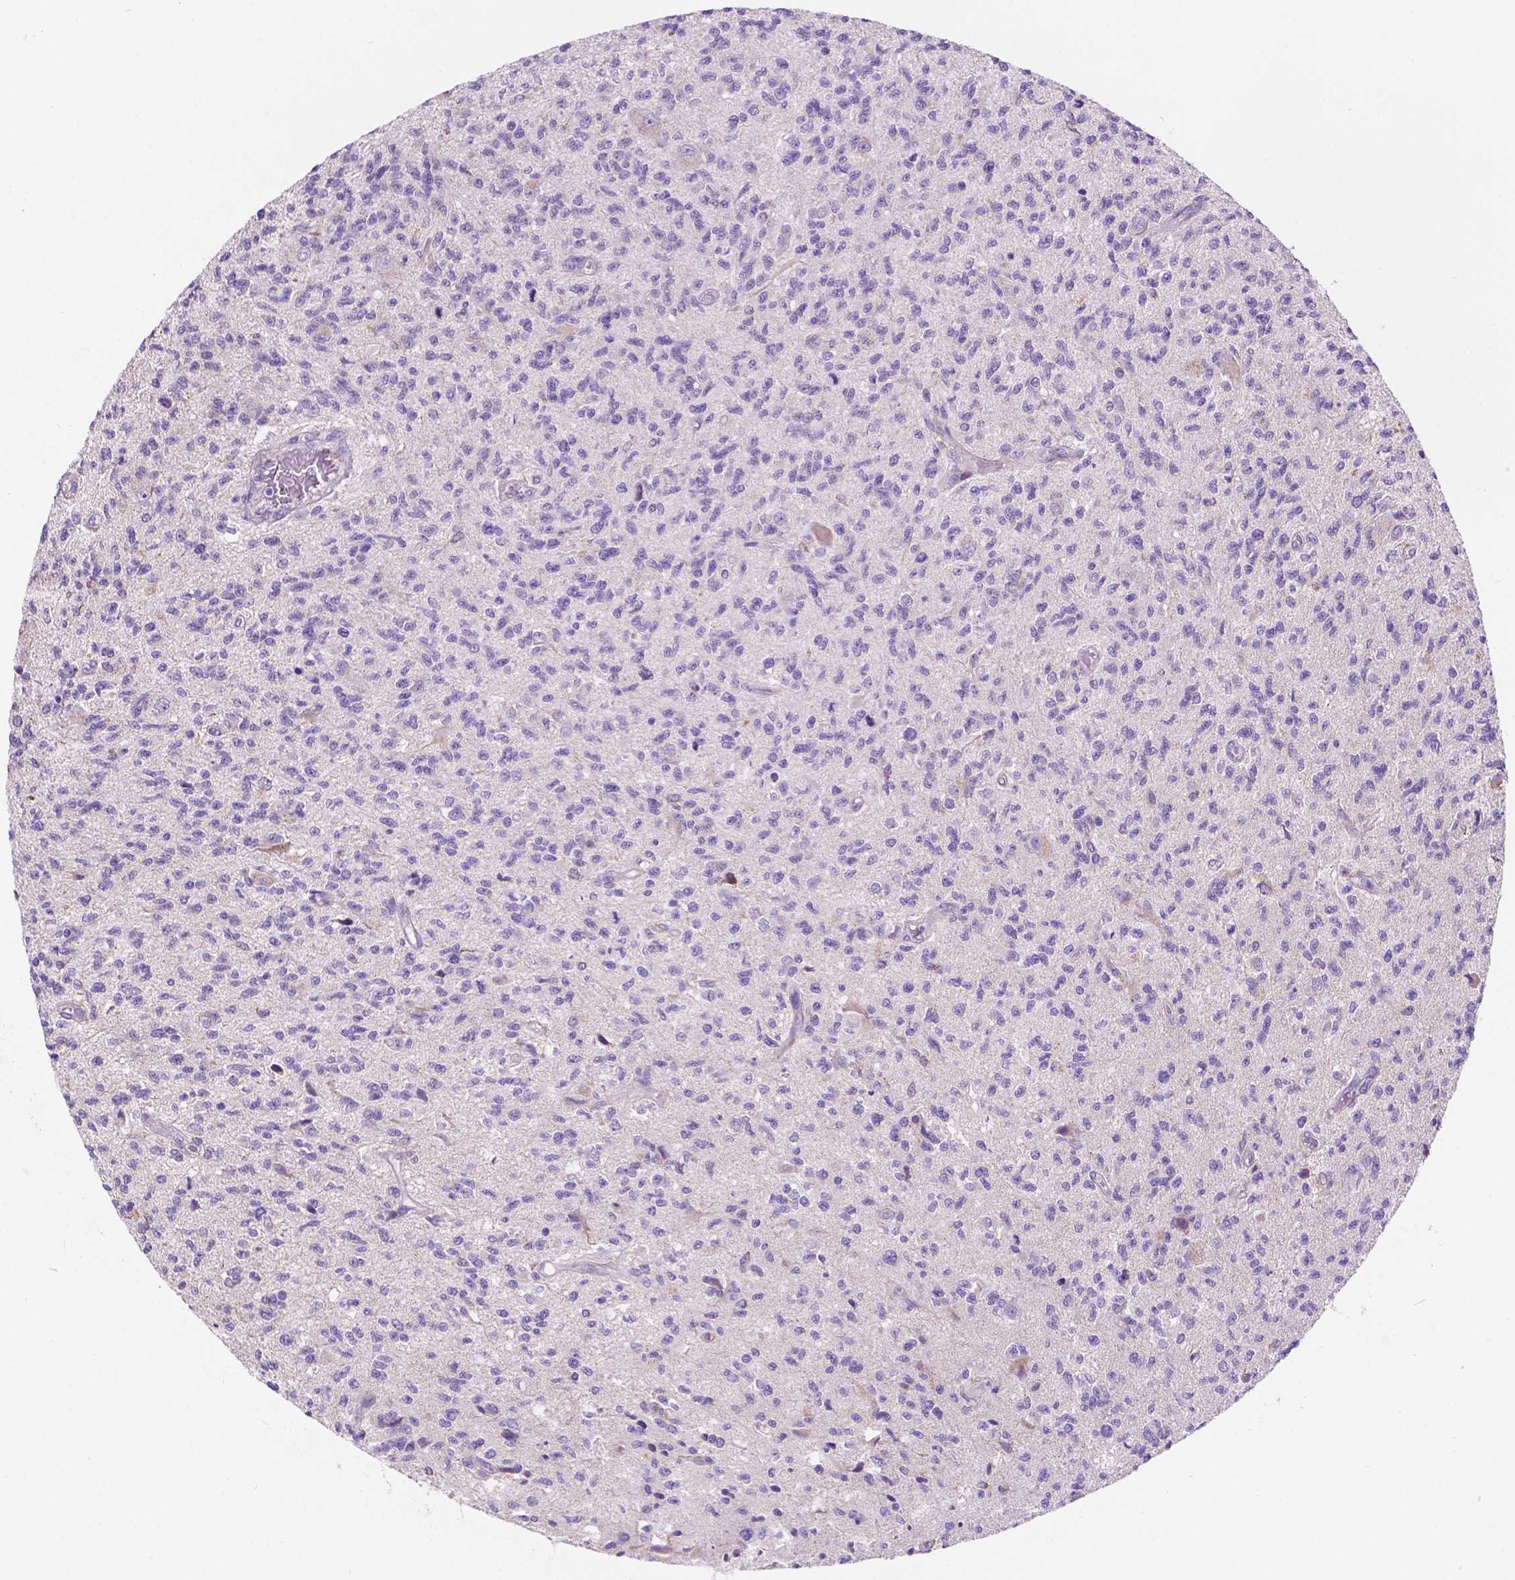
{"staining": {"intensity": "negative", "quantity": "none", "location": "none"}, "tissue": "glioma", "cell_type": "Tumor cells", "image_type": "cancer", "snomed": [{"axis": "morphology", "description": "Glioma, malignant, High grade"}, {"axis": "topography", "description": "Brain"}], "caption": "The histopathology image reveals no staining of tumor cells in malignant glioma (high-grade).", "gene": "TRPV5", "patient": {"sex": "male", "age": 56}}